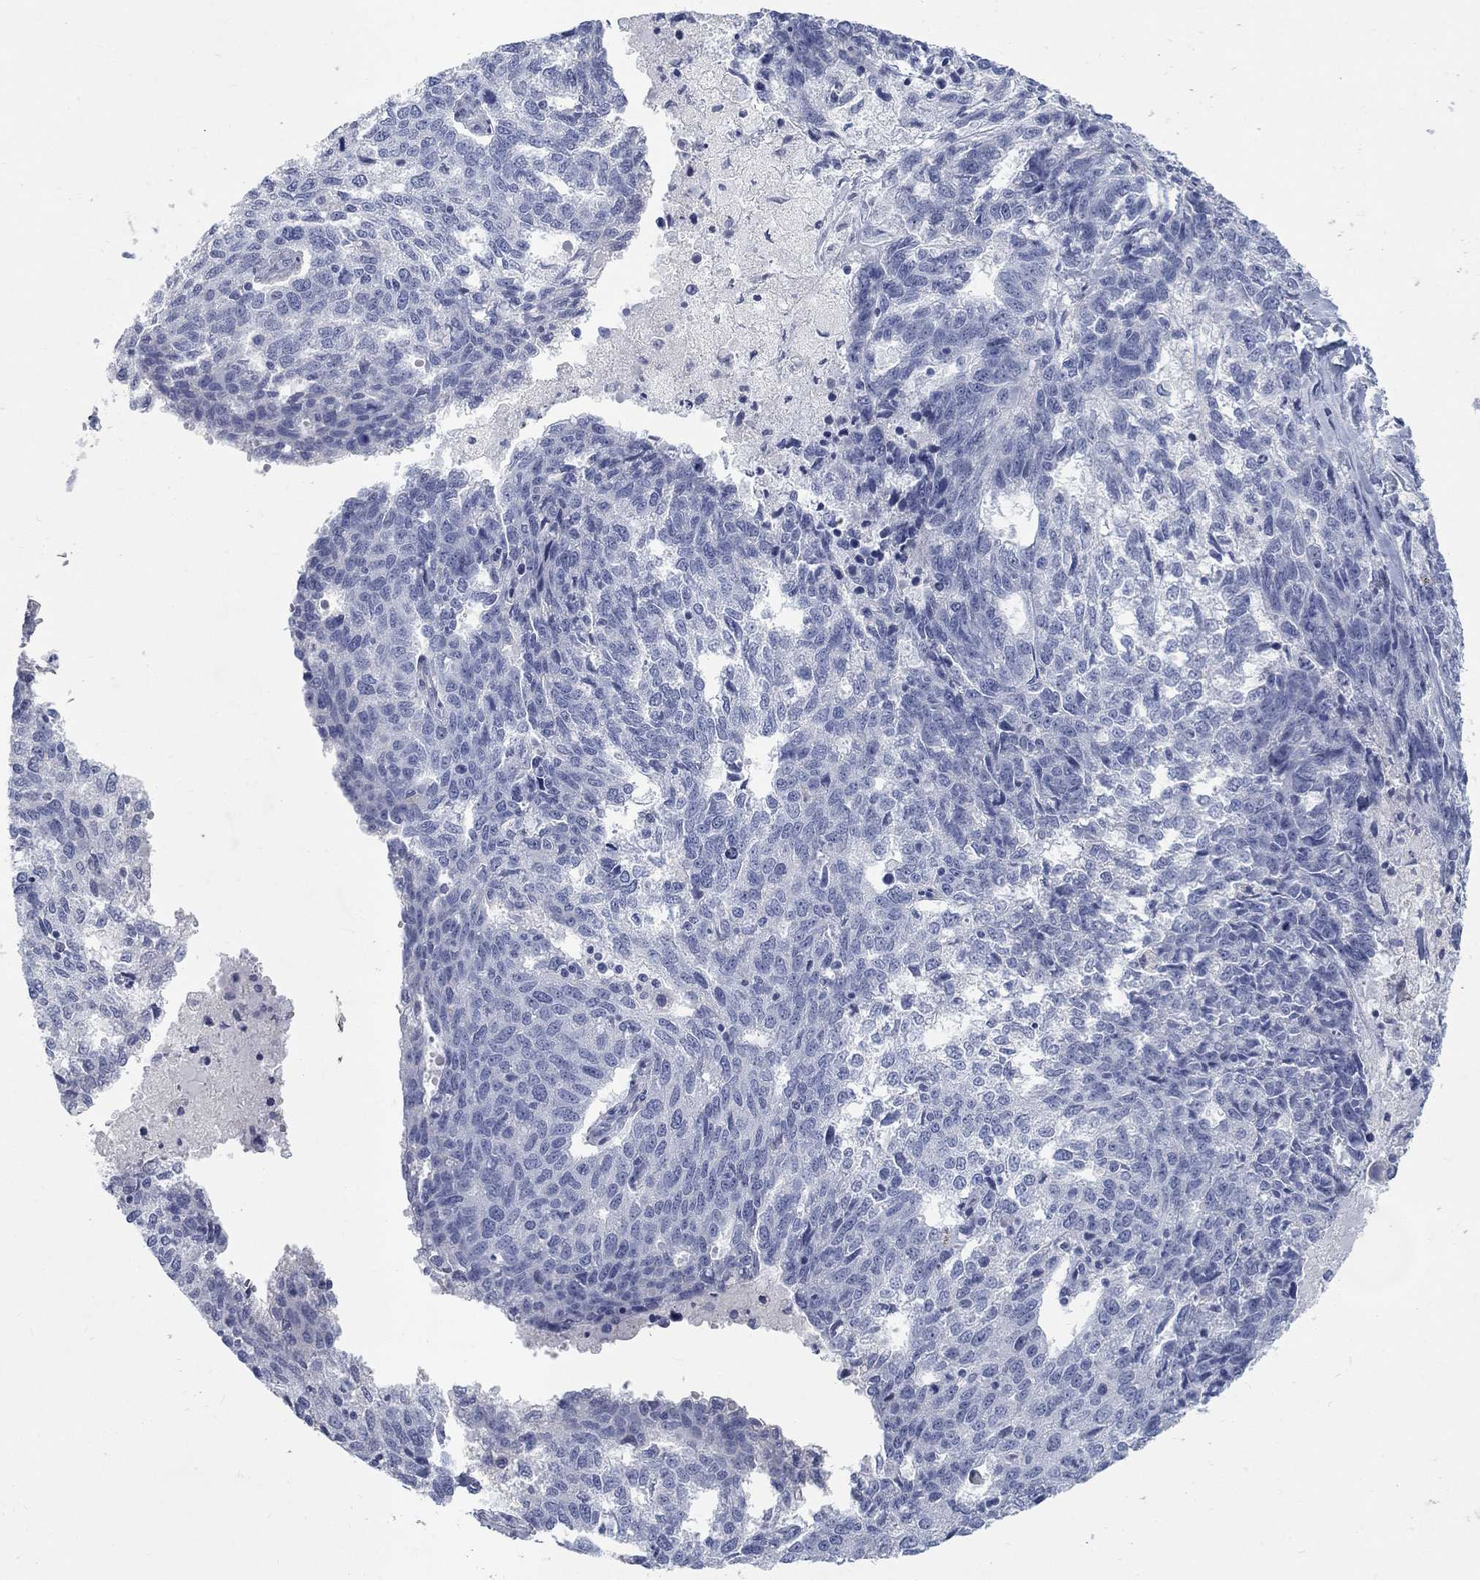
{"staining": {"intensity": "negative", "quantity": "none", "location": "none"}, "tissue": "ovarian cancer", "cell_type": "Tumor cells", "image_type": "cancer", "snomed": [{"axis": "morphology", "description": "Cystadenocarcinoma, serous, NOS"}, {"axis": "topography", "description": "Ovary"}], "caption": "The histopathology image exhibits no staining of tumor cells in serous cystadenocarcinoma (ovarian).", "gene": "RFTN2", "patient": {"sex": "female", "age": 71}}